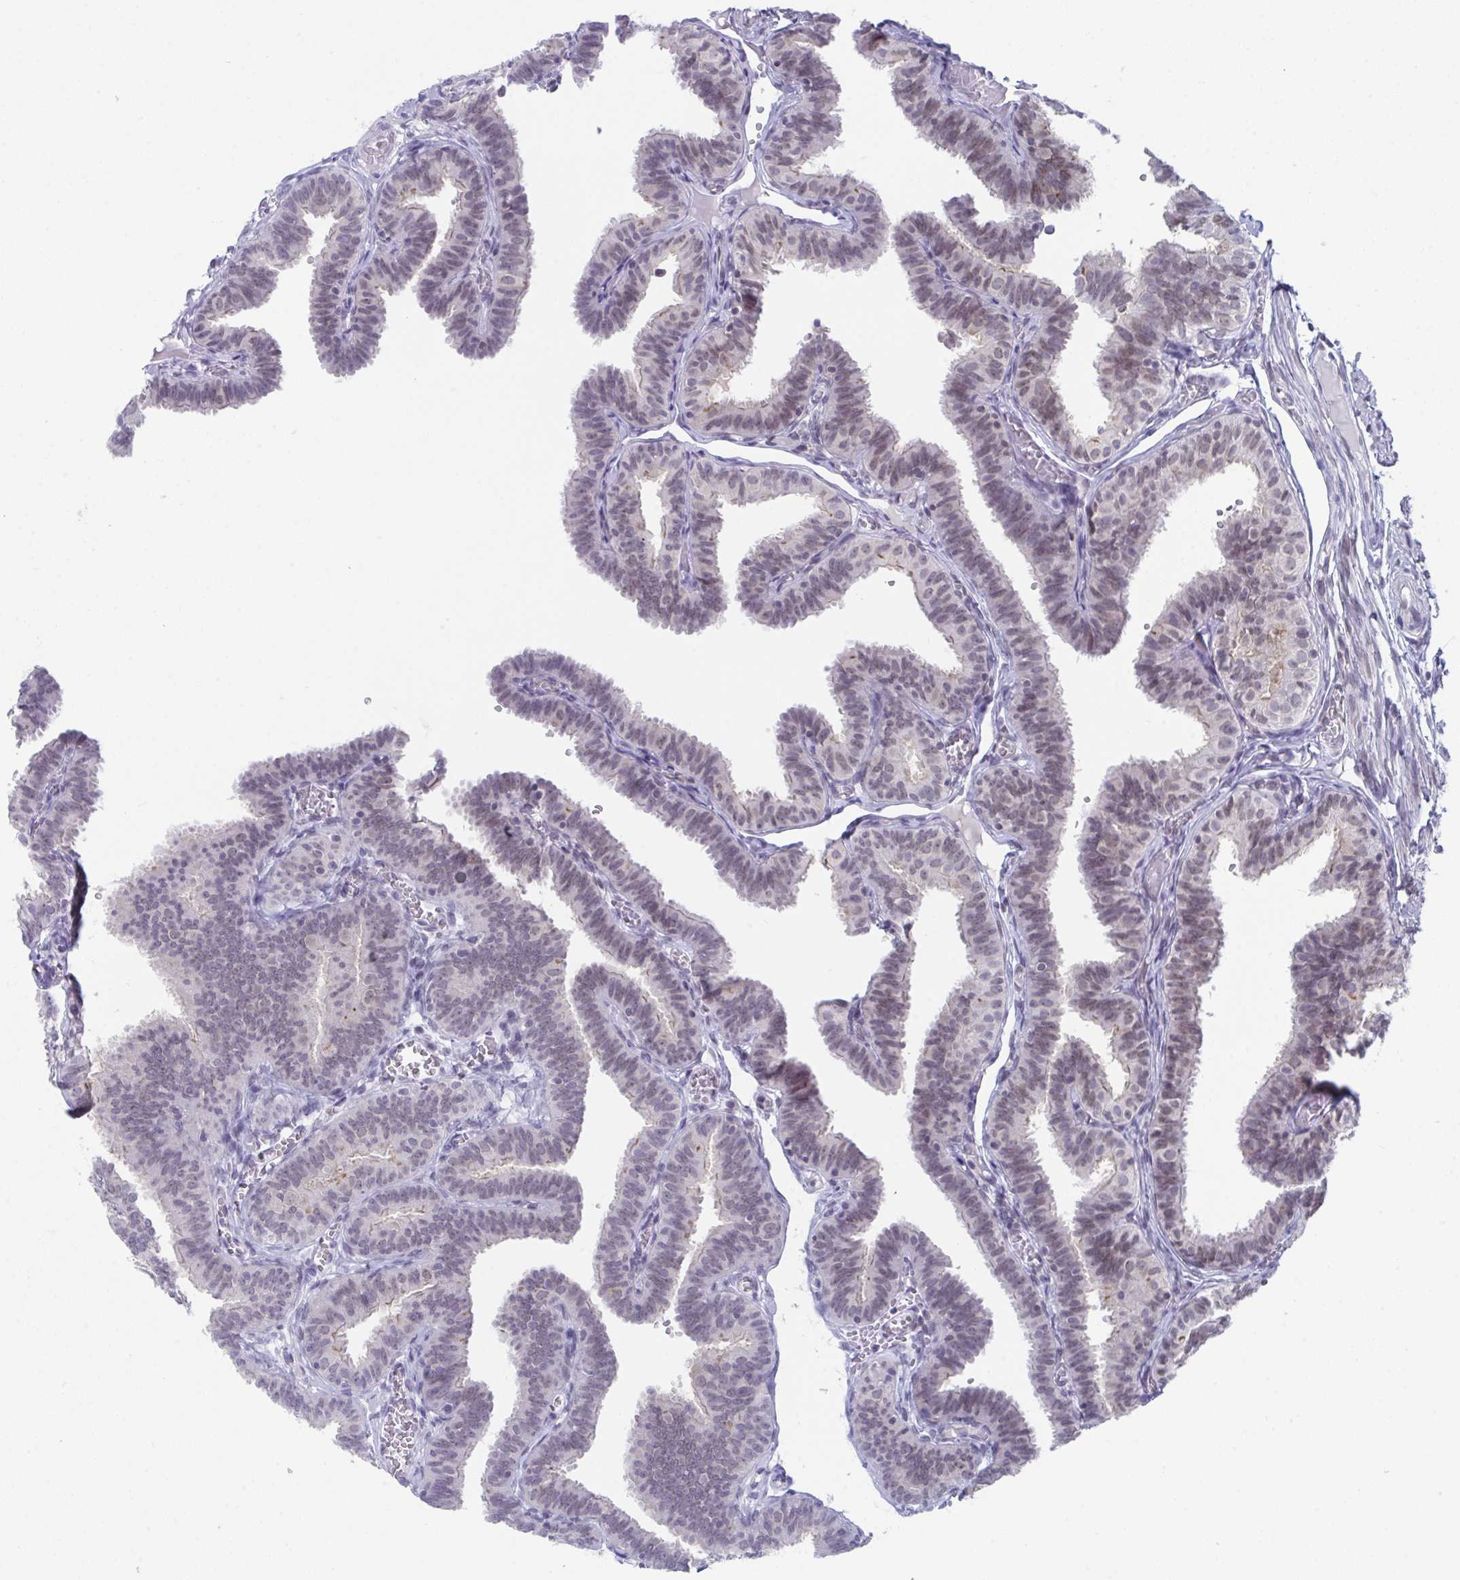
{"staining": {"intensity": "weak", "quantity": ">75%", "location": "nuclear"}, "tissue": "fallopian tube", "cell_type": "Glandular cells", "image_type": "normal", "snomed": [{"axis": "morphology", "description": "Normal tissue, NOS"}, {"axis": "topography", "description": "Fallopian tube"}], "caption": "This is an image of immunohistochemistry (IHC) staining of normal fallopian tube, which shows weak staining in the nuclear of glandular cells.", "gene": "BMAL2", "patient": {"sex": "female", "age": 25}}